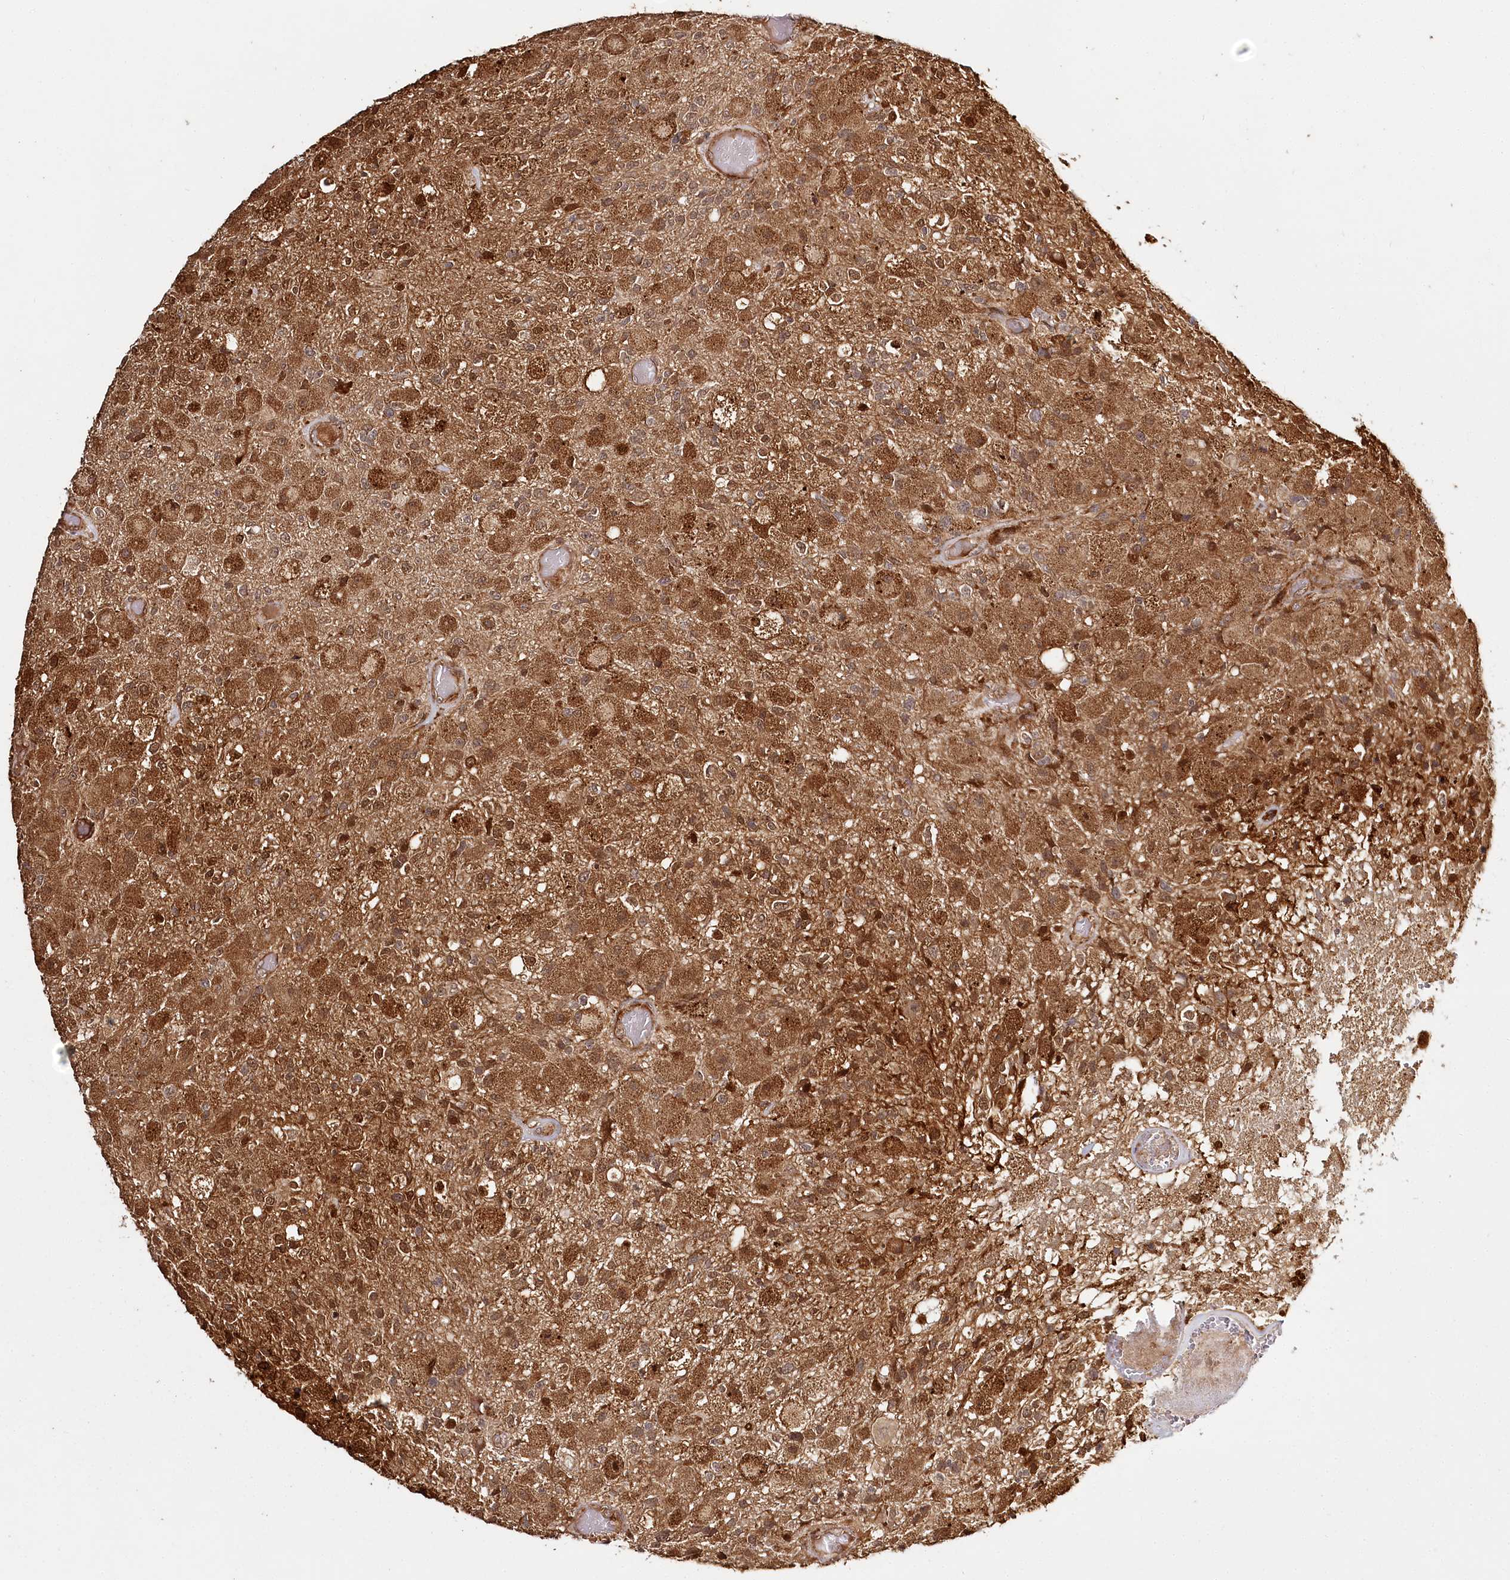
{"staining": {"intensity": "strong", "quantity": ">75%", "location": "cytoplasmic/membranous,nuclear"}, "tissue": "glioma", "cell_type": "Tumor cells", "image_type": "cancer", "snomed": [{"axis": "morphology", "description": "Normal tissue, NOS"}, {"axis": "morphology", "description": "Glioma, malignant, High grade"}, {"axis": "topography", "description": "Cerebral cortex"}], "caption": "Immunohistochemistry (IHC) (DAB) staining of human malignant glioma (high-grade) demonstrates strong cytoplasmic/membranous and nuclear protein expression in about >75% of tumor cells.", "gene": "ULK2", "patient": {"sex": "male", "age": 77}}